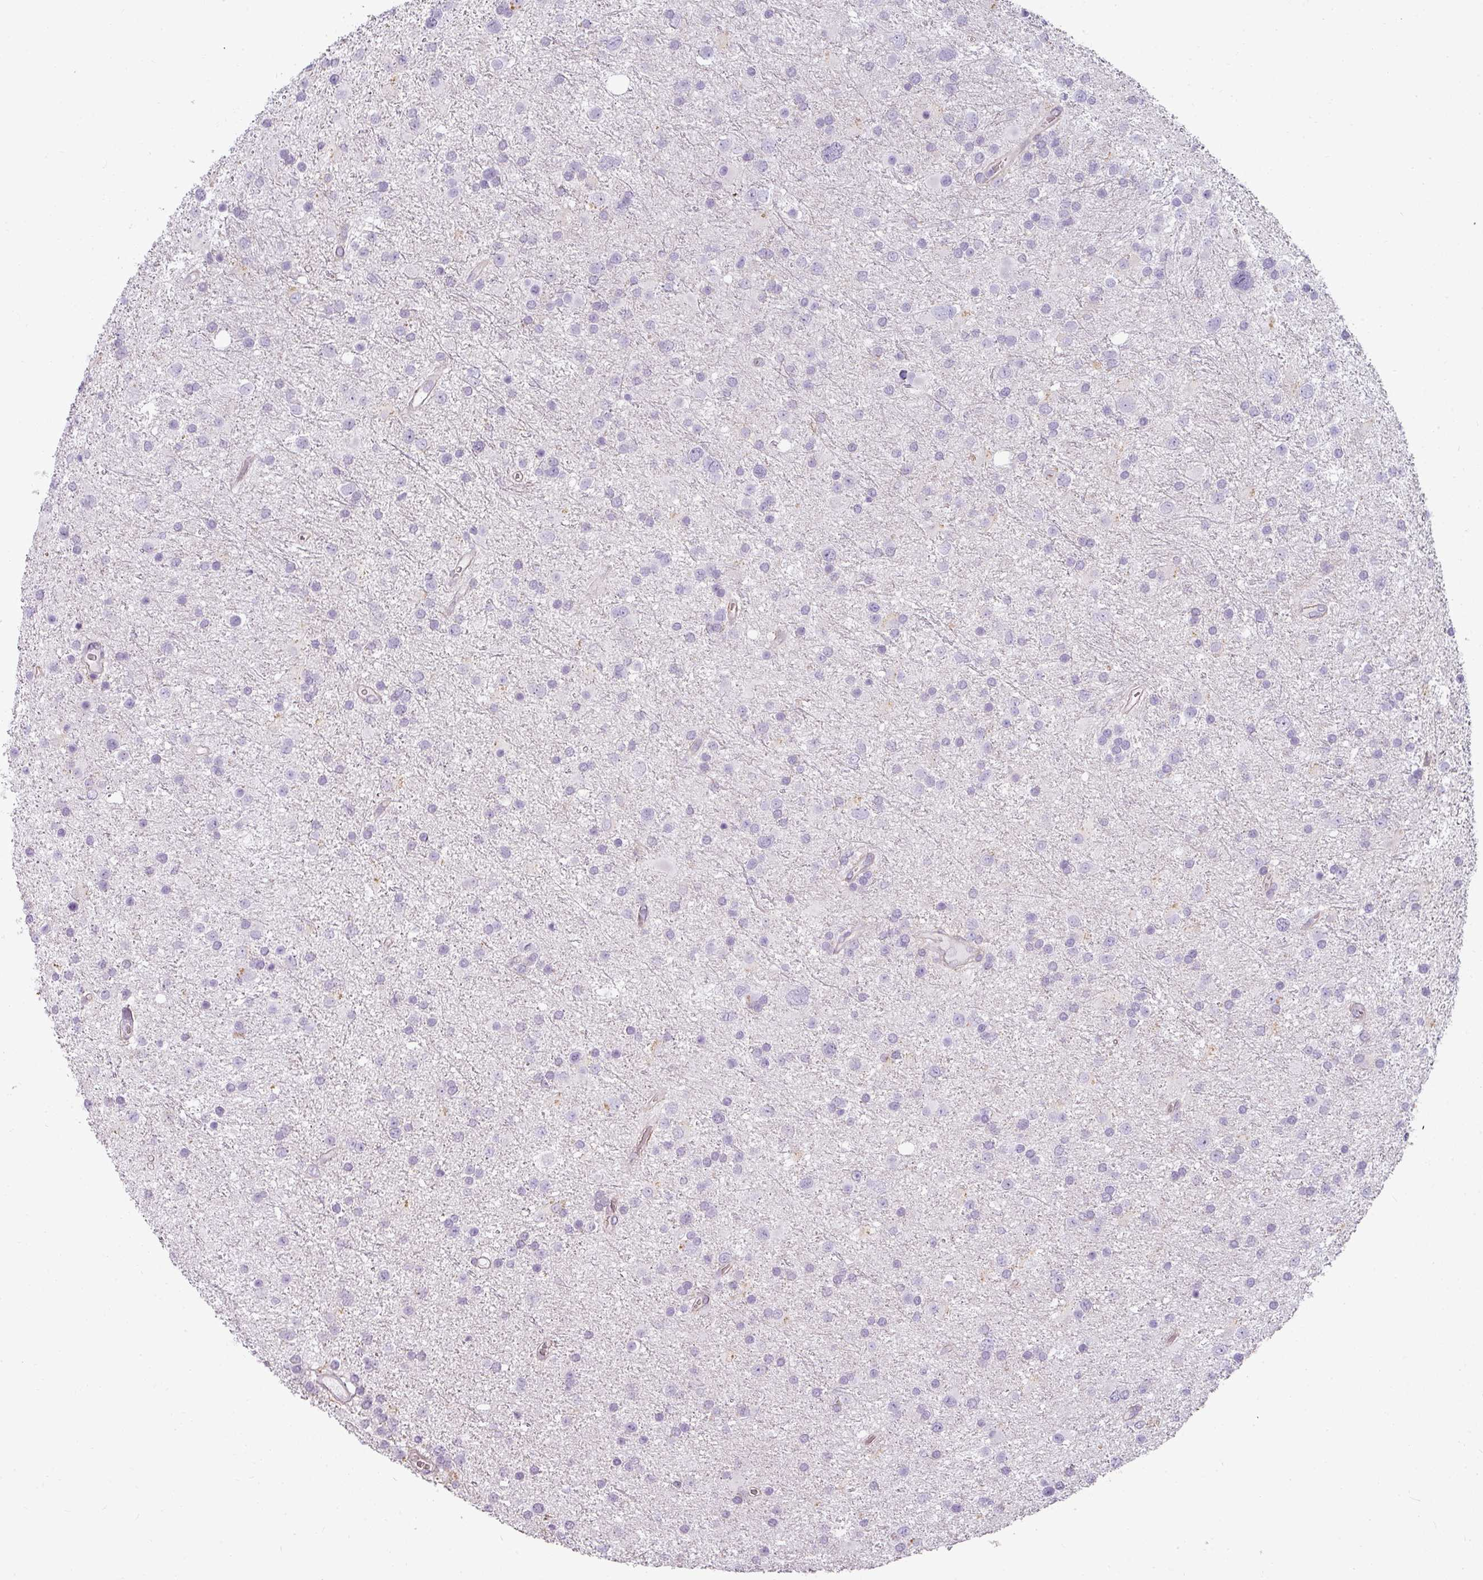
{"staining": {"intensity": "negative", "quantity": "none", "location": "none"}, "tissue": "glioma", "cell_type": "Tumor cells", "image_type": "cancer", "snomed": [{"axis": "morphology", "description": "Glioma, malignant, Low grade"}, {"axis": "topography", "description": "Brain"}], "caption": "High power microscopy micrograph of an immunohistochemistry image of malignant glioma (low-grade), revealing no significant staining in tumor cells. Brightfield microscopy of IHC stained with DAB (brown) and hematoxylin (blue), captured at high magnification.", "gene": "ASB1", "patient": {"sex": "female", "age": 32}}